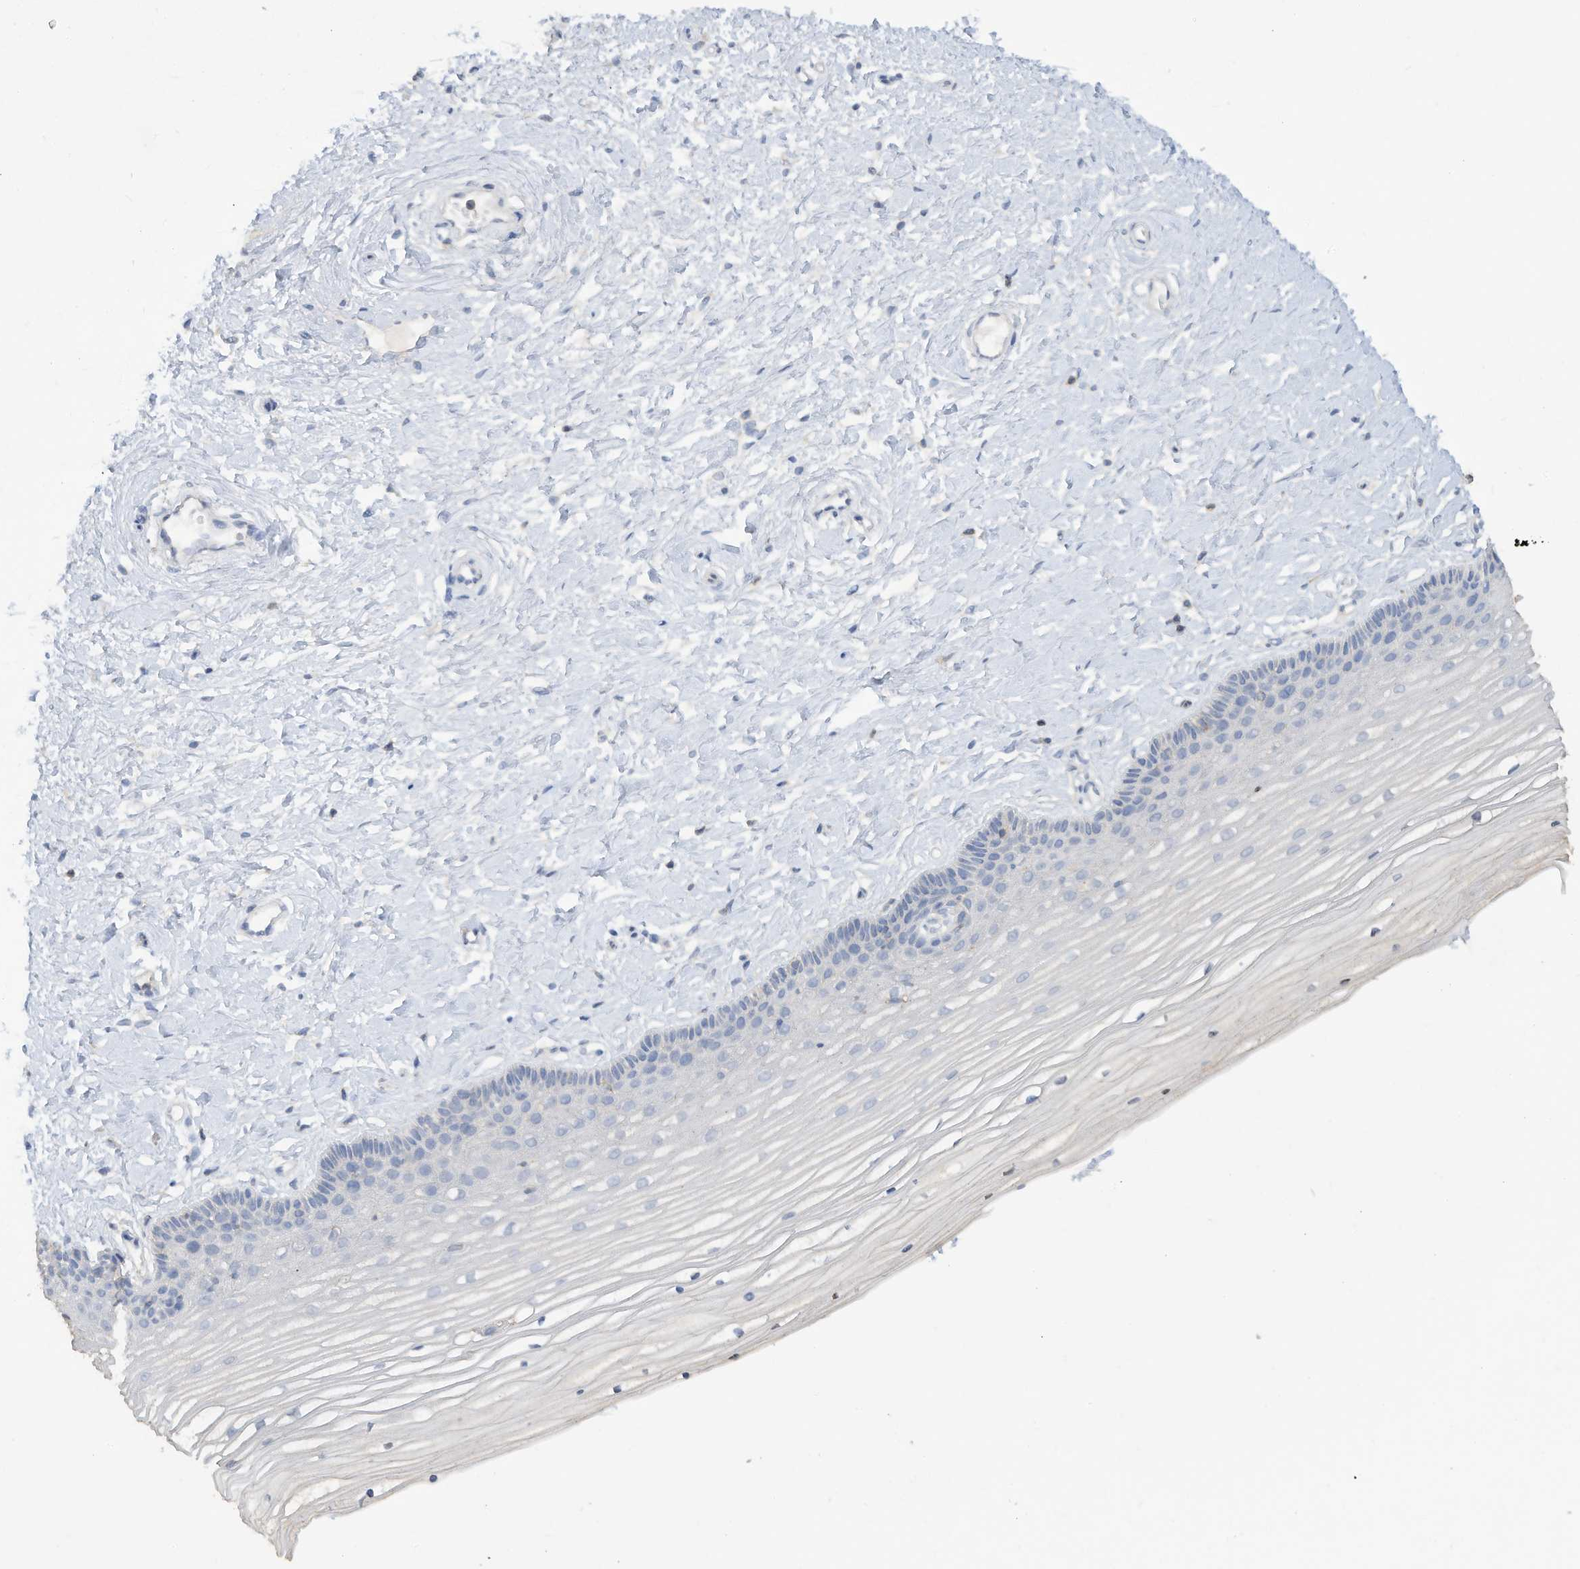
{"staining": {"intensity": "negative", "quantity": "none", "location": "none"}, "tissue": "vagina", "cell_type": "Squamous epithelial cells", "image_type": "normal", "snomed": [{"axis": "morphology", "description": "Normal tissue, NOS"}, {"axis": "topography", "description": "Vagina"}, {"axis": "topography", "description": "Cervix"}], "caption": "This is an immunohistochemistry (IHC) histopathology image of unremarkable vagina. There is no staining in squamous epithelial cells.", "gene": "HAS3", "patient": {"sex": "female", "age": 40}}